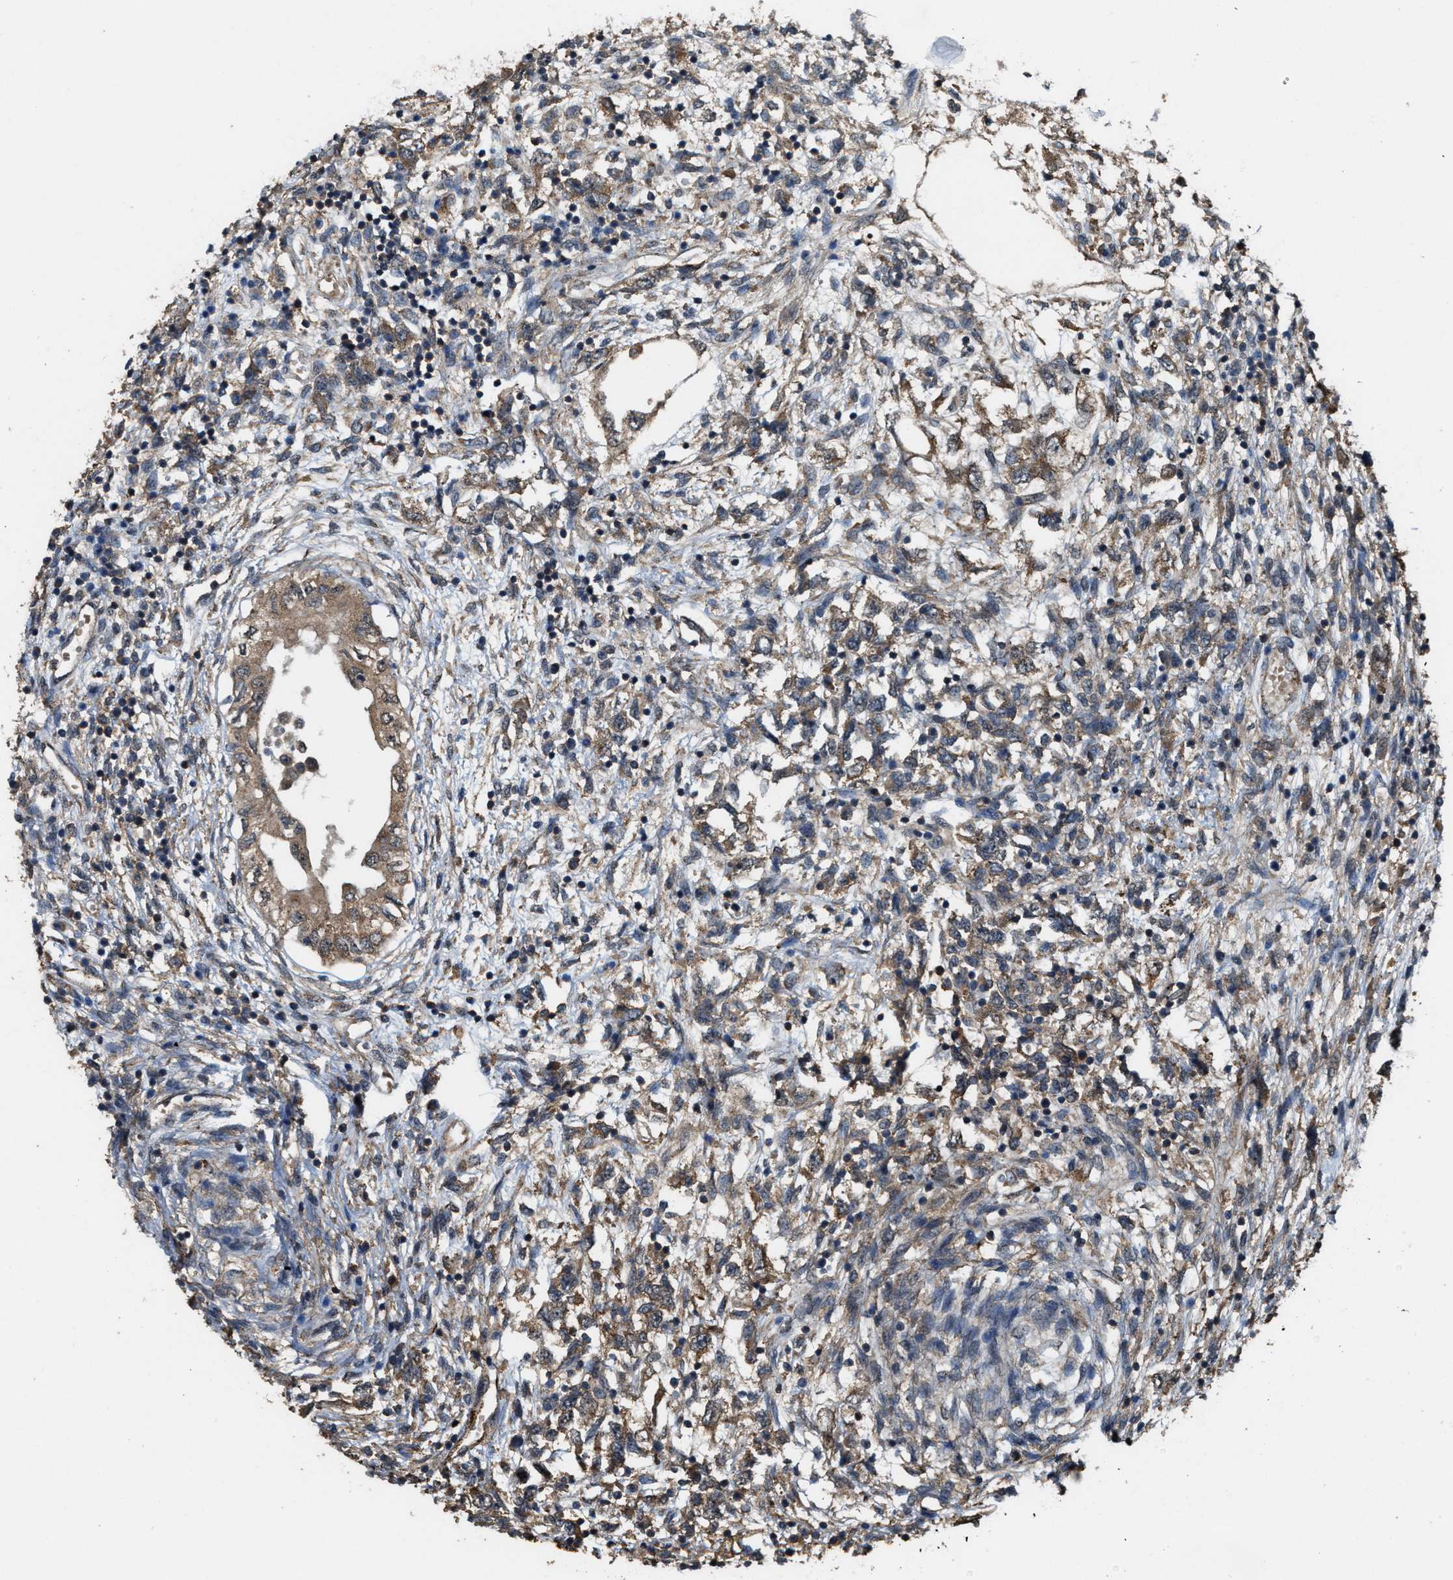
{"staining": {"intensity": "moderate", "quantity": ">75%", "location": "cytoplasmic/membranous"}, "tissue": "testis cancer", "cell_type": "Tumor cells", "image_type": "cancer", "snomed": [{"axis": "morphology", "description": "Seminoma, NOS"}, {"axis": "topography", "description": "Testis"}], "caption": "High-magnification brightfield microscopy of testis cancer stained with DAB (brown) and counterstained with hematoxylin (blue). tumor cells exhibit moderate cytoplasmic/membranous expression is seen in approximately>75% of cells. The staining was performed using DAB (3,3'-diaminobenzidine) to visualize the protein expression in brown, while the nuclei were stained in blue with hematoxylin (Magnification: 20x).", "gene": "ARHGEF5", "patient": {"sex": "male", "age": 28}}